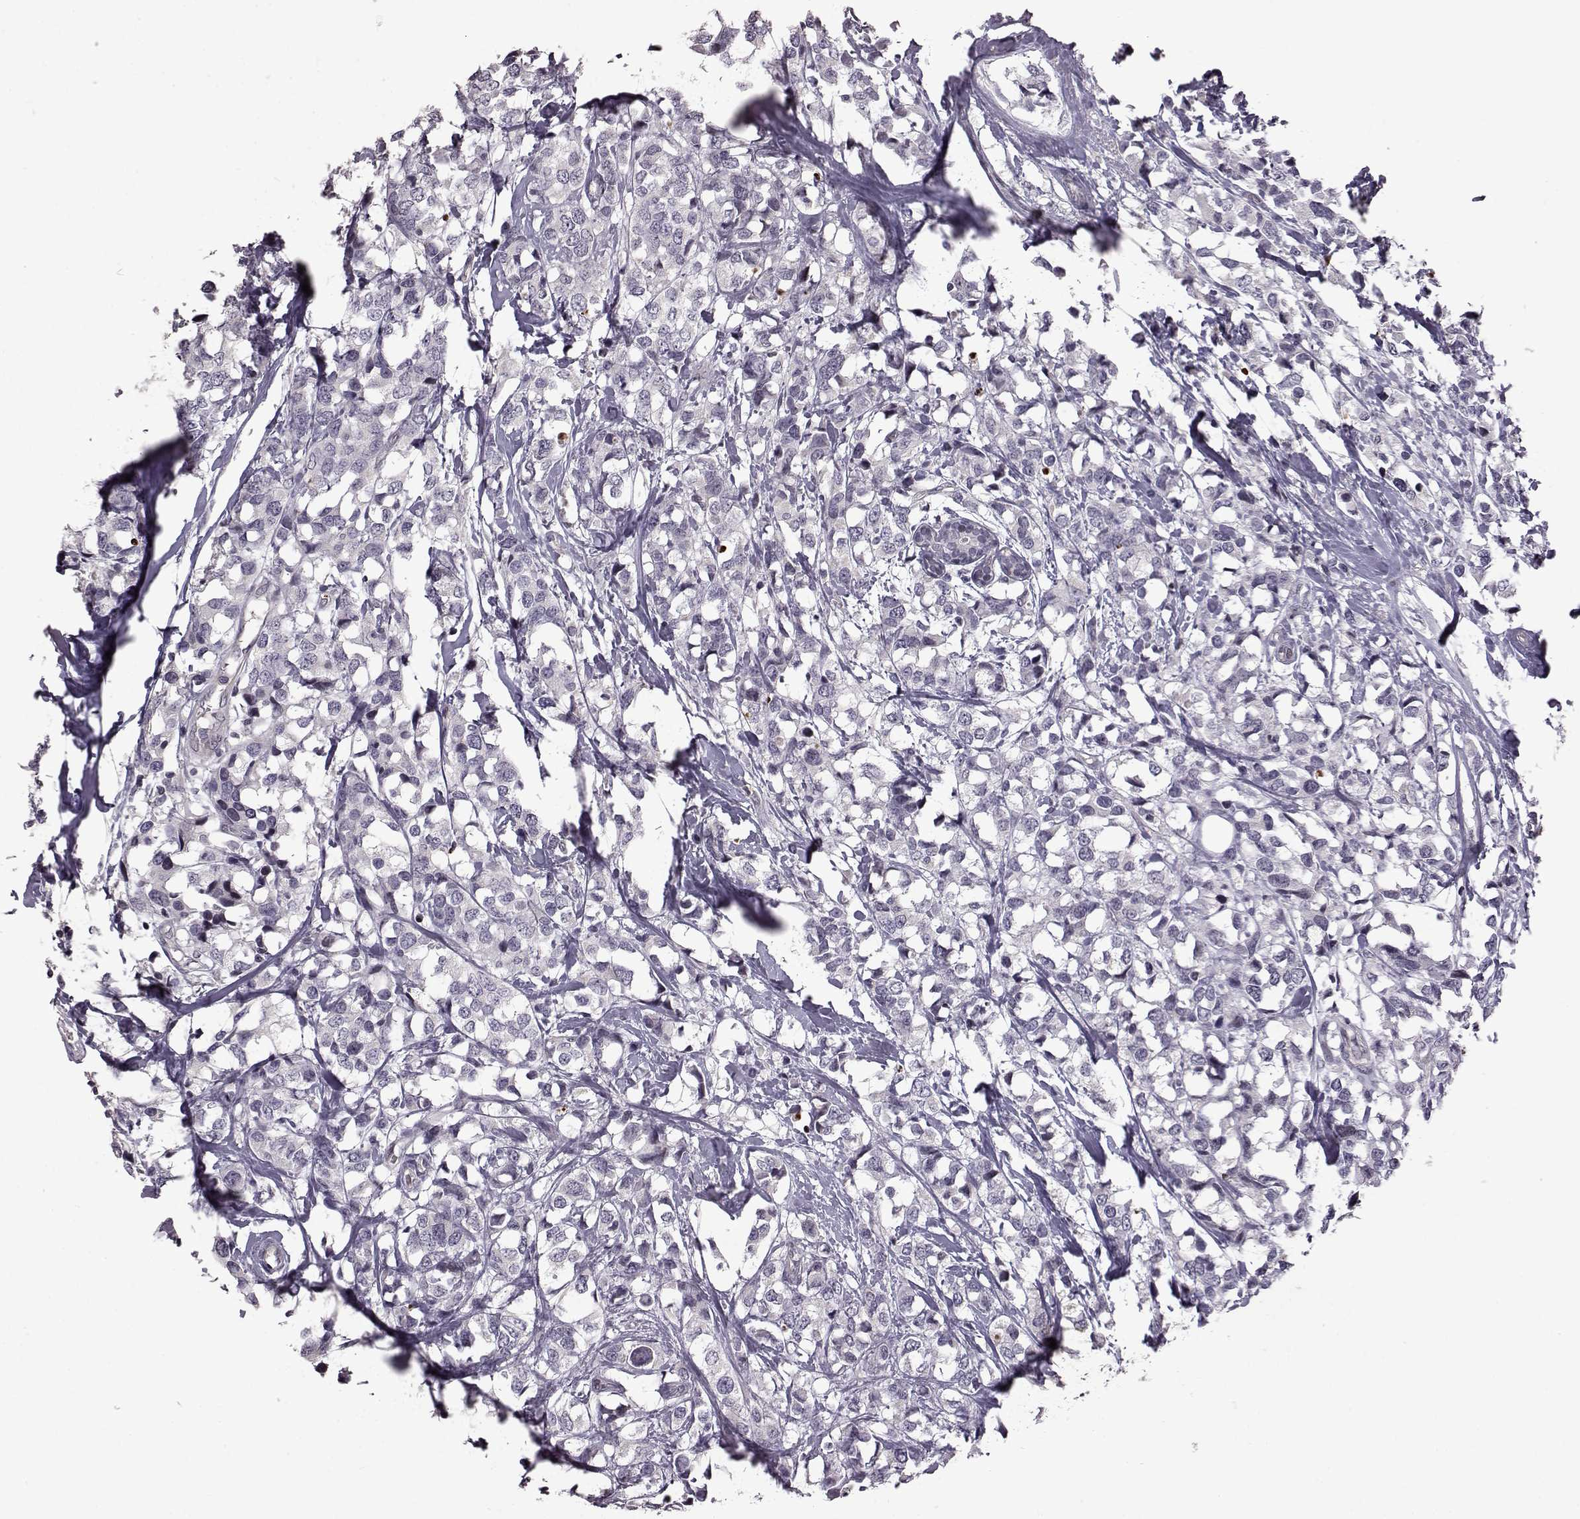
{"staining": {"intensity": "negative", "quantity": "none", "location": "none"}, "tissue": "breast cancer", "cell_type": "Tumor cells", "image_type": "cancer", "snomed": [{"axis": "morphology", "description": "Lobular carcinoma"}, {"axis": "topography", "description": "Breast"}], "caption": "Breast cancer (lobular carcinoma) stained for a protein using immunohistochemistry demonstrates no staining tumor cells.", "gene": "GAL", "patient": {"sex": "female", "age": 59}}